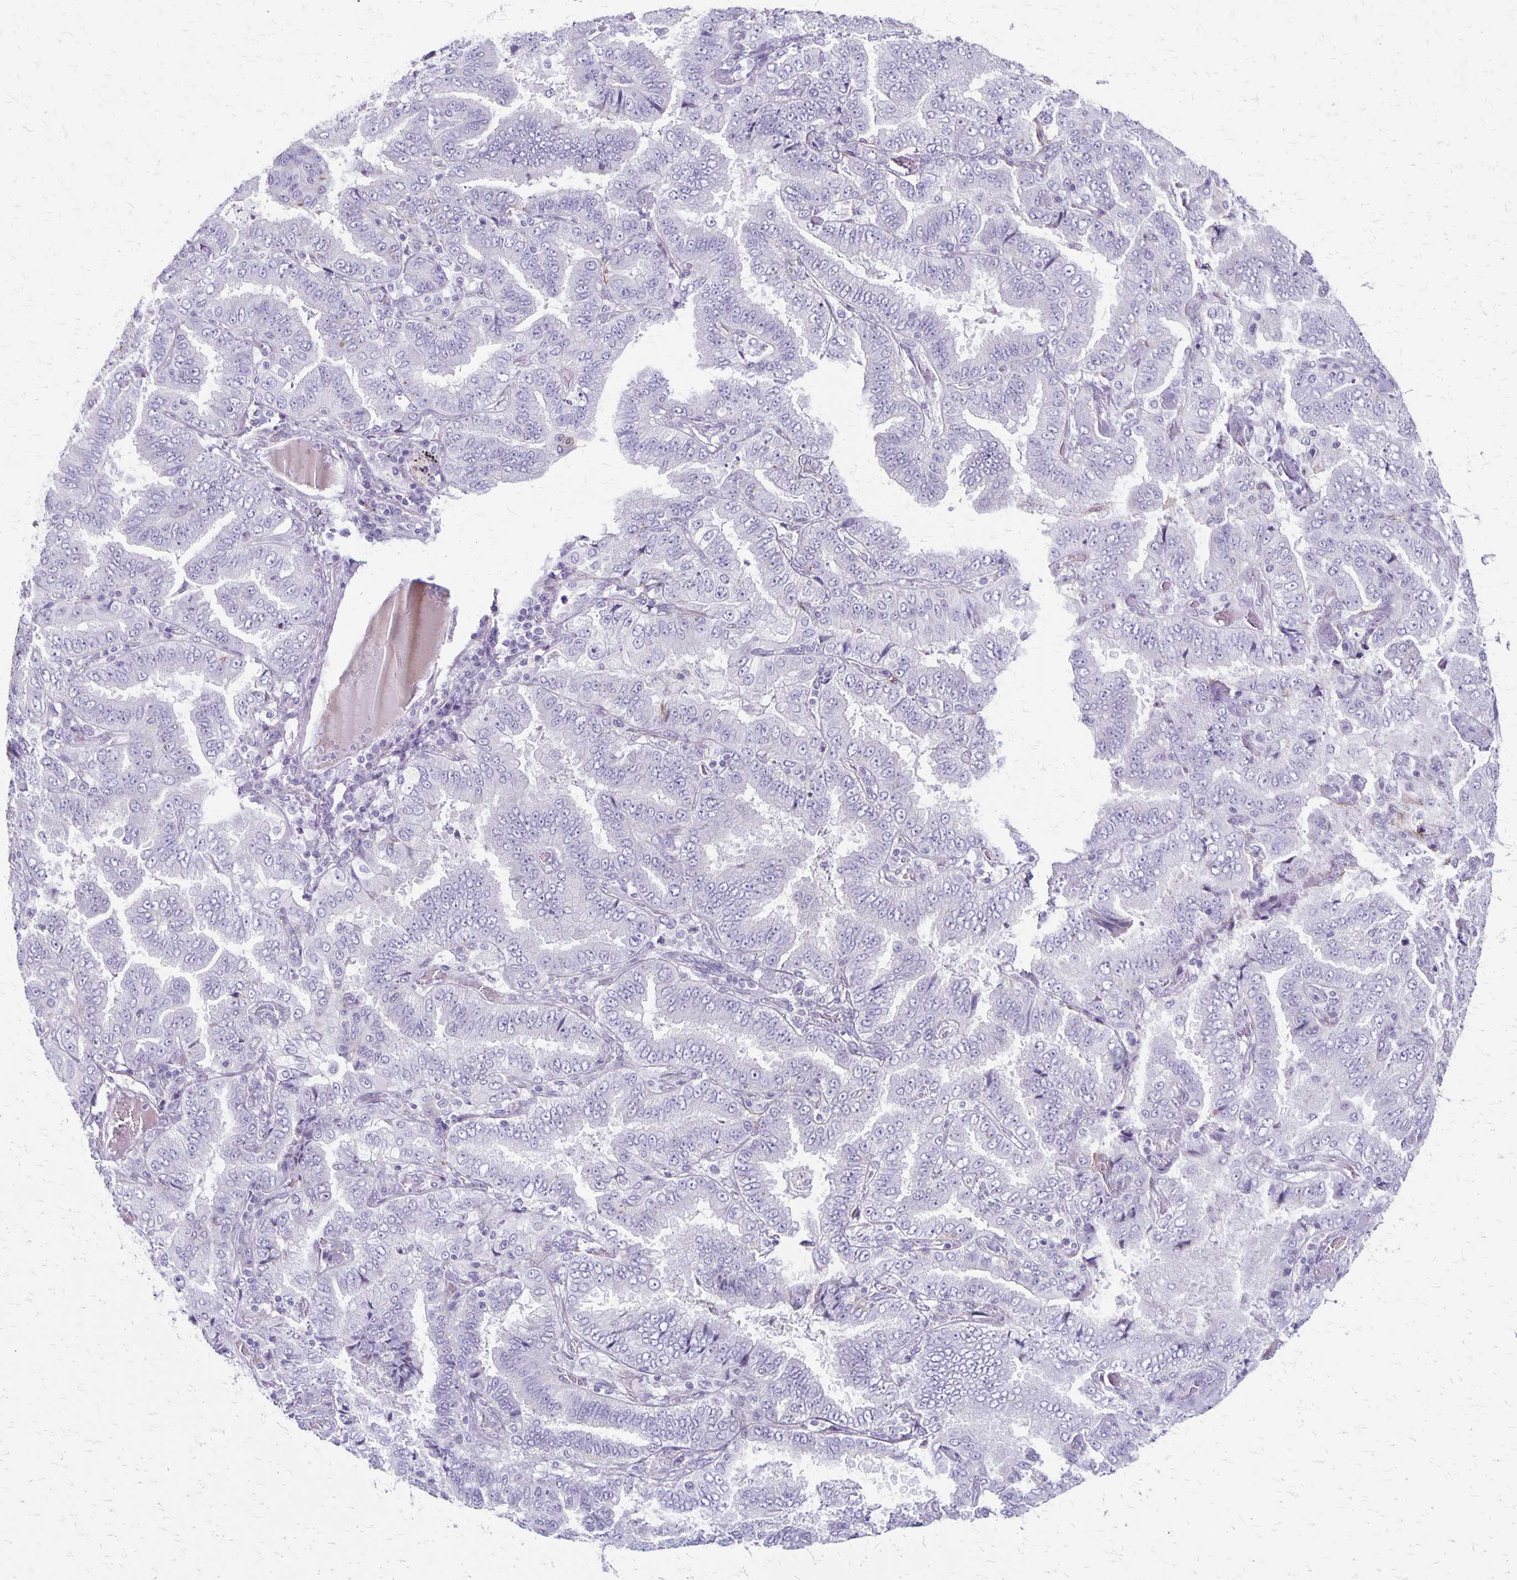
{"staining": {"intensity": "negative", "quantity": "none", "location": "none"}, "tissue": "lung cancer", "cell_type": "Tumor cells", "image_type": "cancer", "snomed": [{"axis": "morphology", "description": "Aneuploidy"}, {"axis": "morphology", "description": "Adenocarcinoma, NOS"}, {"axis": "morphology", "description": "Adenocarcinoma, metastatic, NOS"}, {"axis": "topography", "description": "Lymph node"}, {"axis": "topography", "description": "Lung"}], "caption": "This is an immunohistochemistry histopathology image of human adenocarcinoma (lung). There is no staining in tumor cells.", "gene": "HOMER1", "patient": {"sex": "female", "age": 48}}